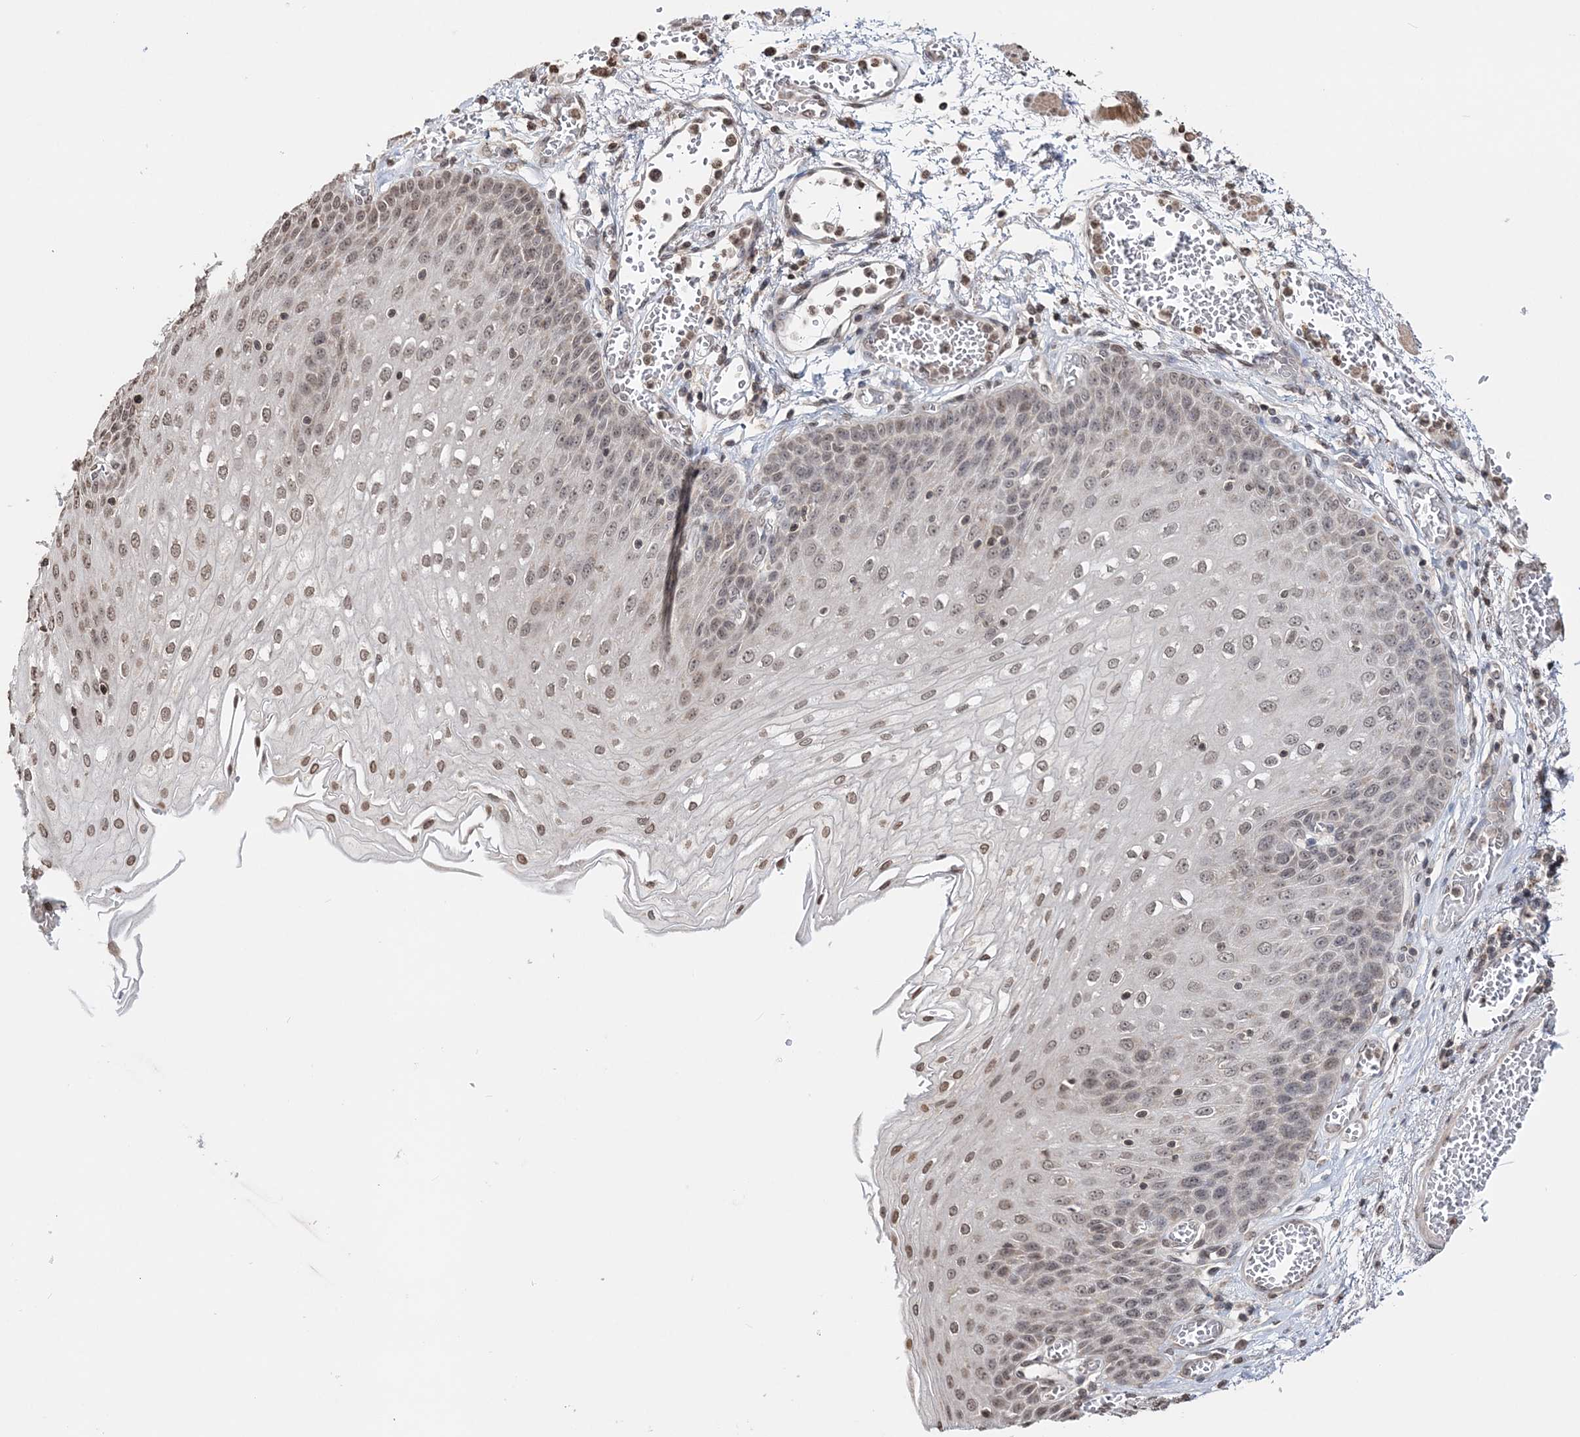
{"staining": {"intensity": "moderate", "quantity": "25%-75%", "location": "nuclear"}, "tissue": "esophagus", "cell_type": "Squamous epithelial cells", "image_type": "normal", "snomed": [{"axis": "morphology", "description": "Normal tissue, NOS"}, {"axis": "topography", "description": "Esophagus"}], "caption": "Esophagus stained with DAB IHC exhibits medium levels of moderate nuclear expression in approximately 25%-75% of squamous epithelial cells. The protein of interest is shown in brown color, while the nuclei are stained blue.", "gene": "SOWAHB", "patient": {"sex": "male", "age": 81}}